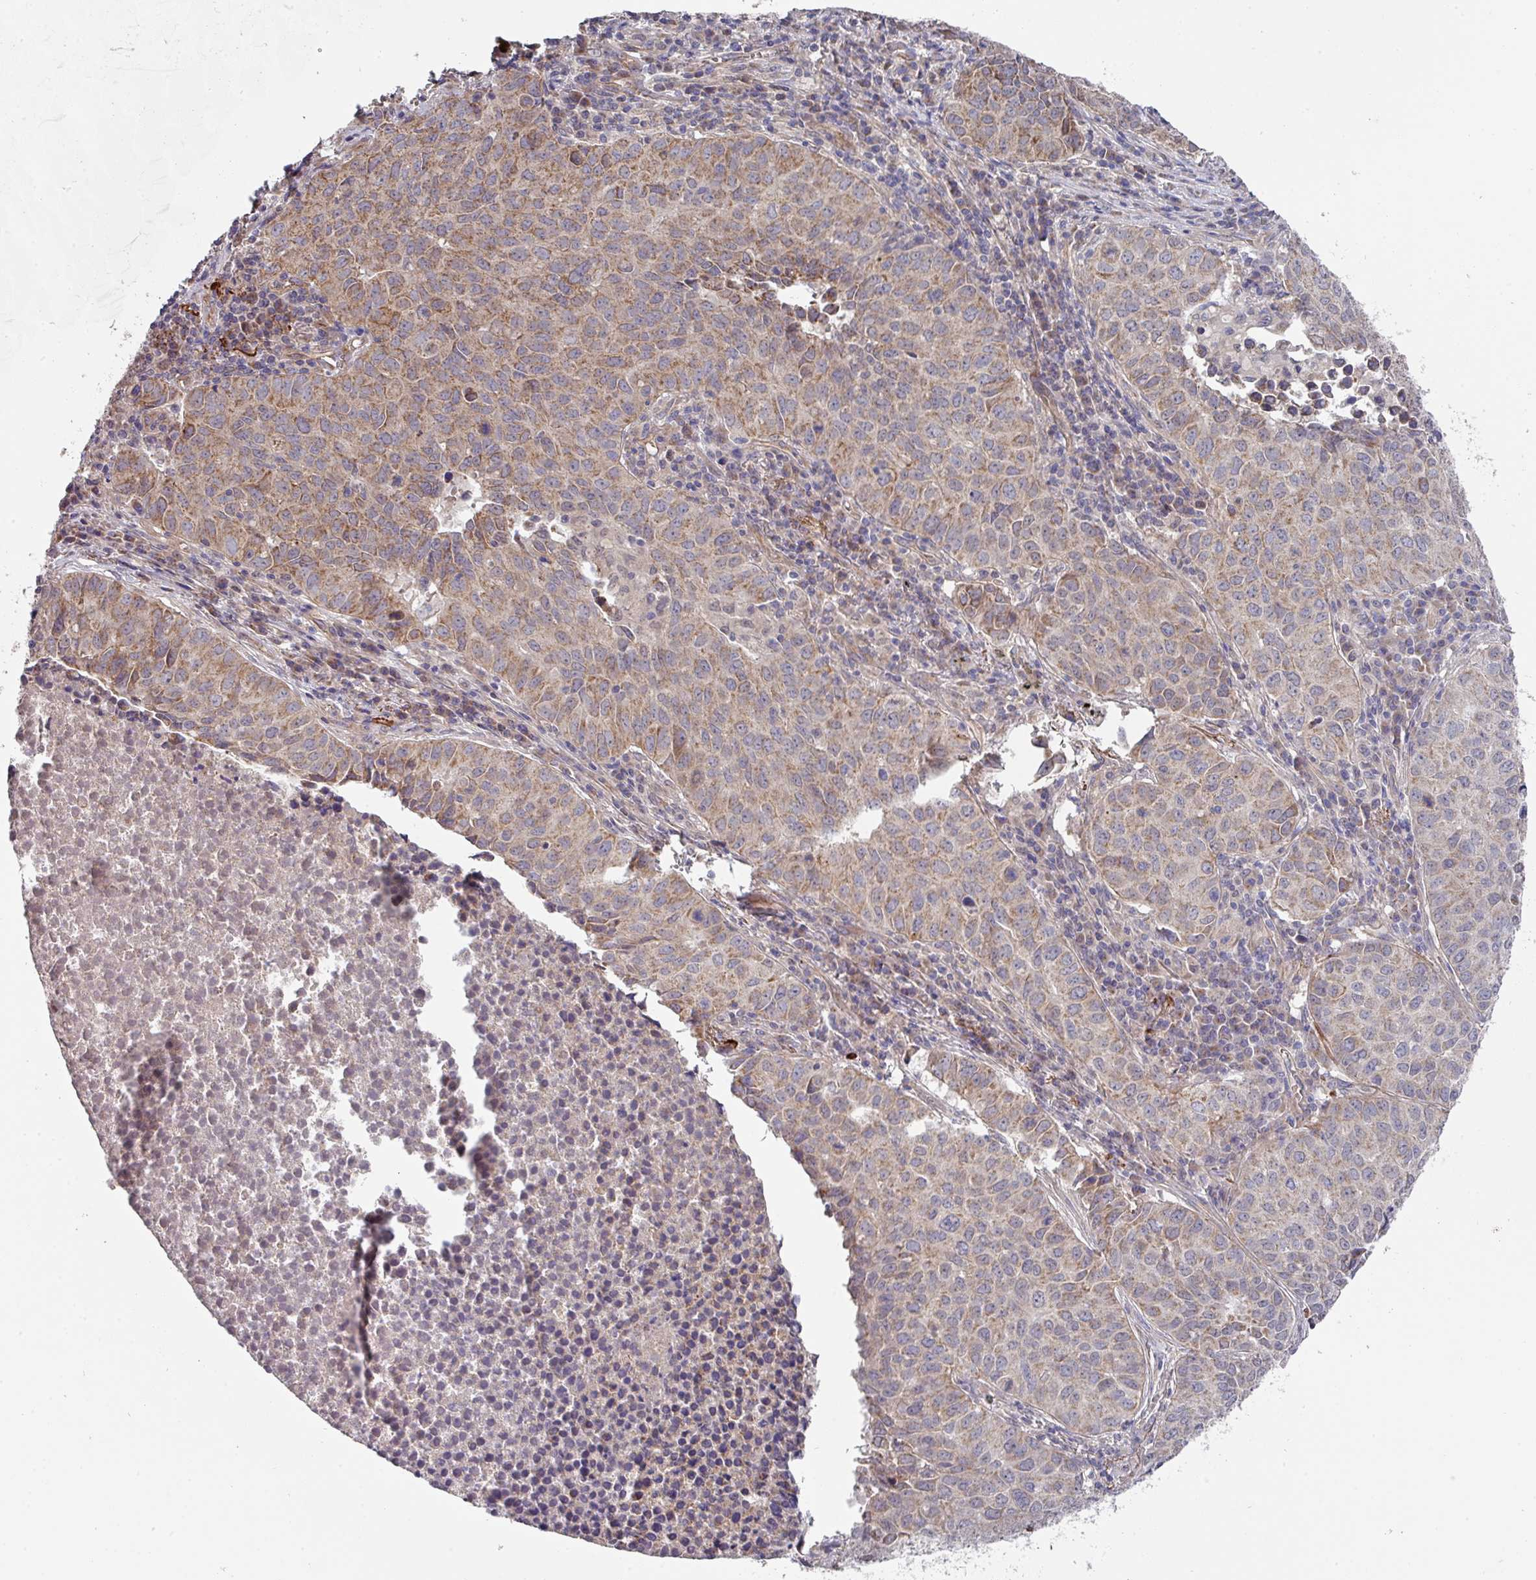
{"staining": {"intensity": "moderate", "quantity": "25%-75%", "location": "cytoplasmic/membranous"}, "tissue": "lung cancer", "cell_type": "Tumor cells", "image_type": "cancer", "snomed": [{"axis": "morphology", "description": "Adenocarcinoma, NOS"}, {"axis": "topography", "description": "Lung"}], "caption": "Brown immunohistochemical staining in lung adenocarcinoma shows moderate cytoplasmic/membranous expression in about 25%-75% of tumor cells.", "gene": "DCAF12L2", "patient": {"sex": "female", "age": 50}}